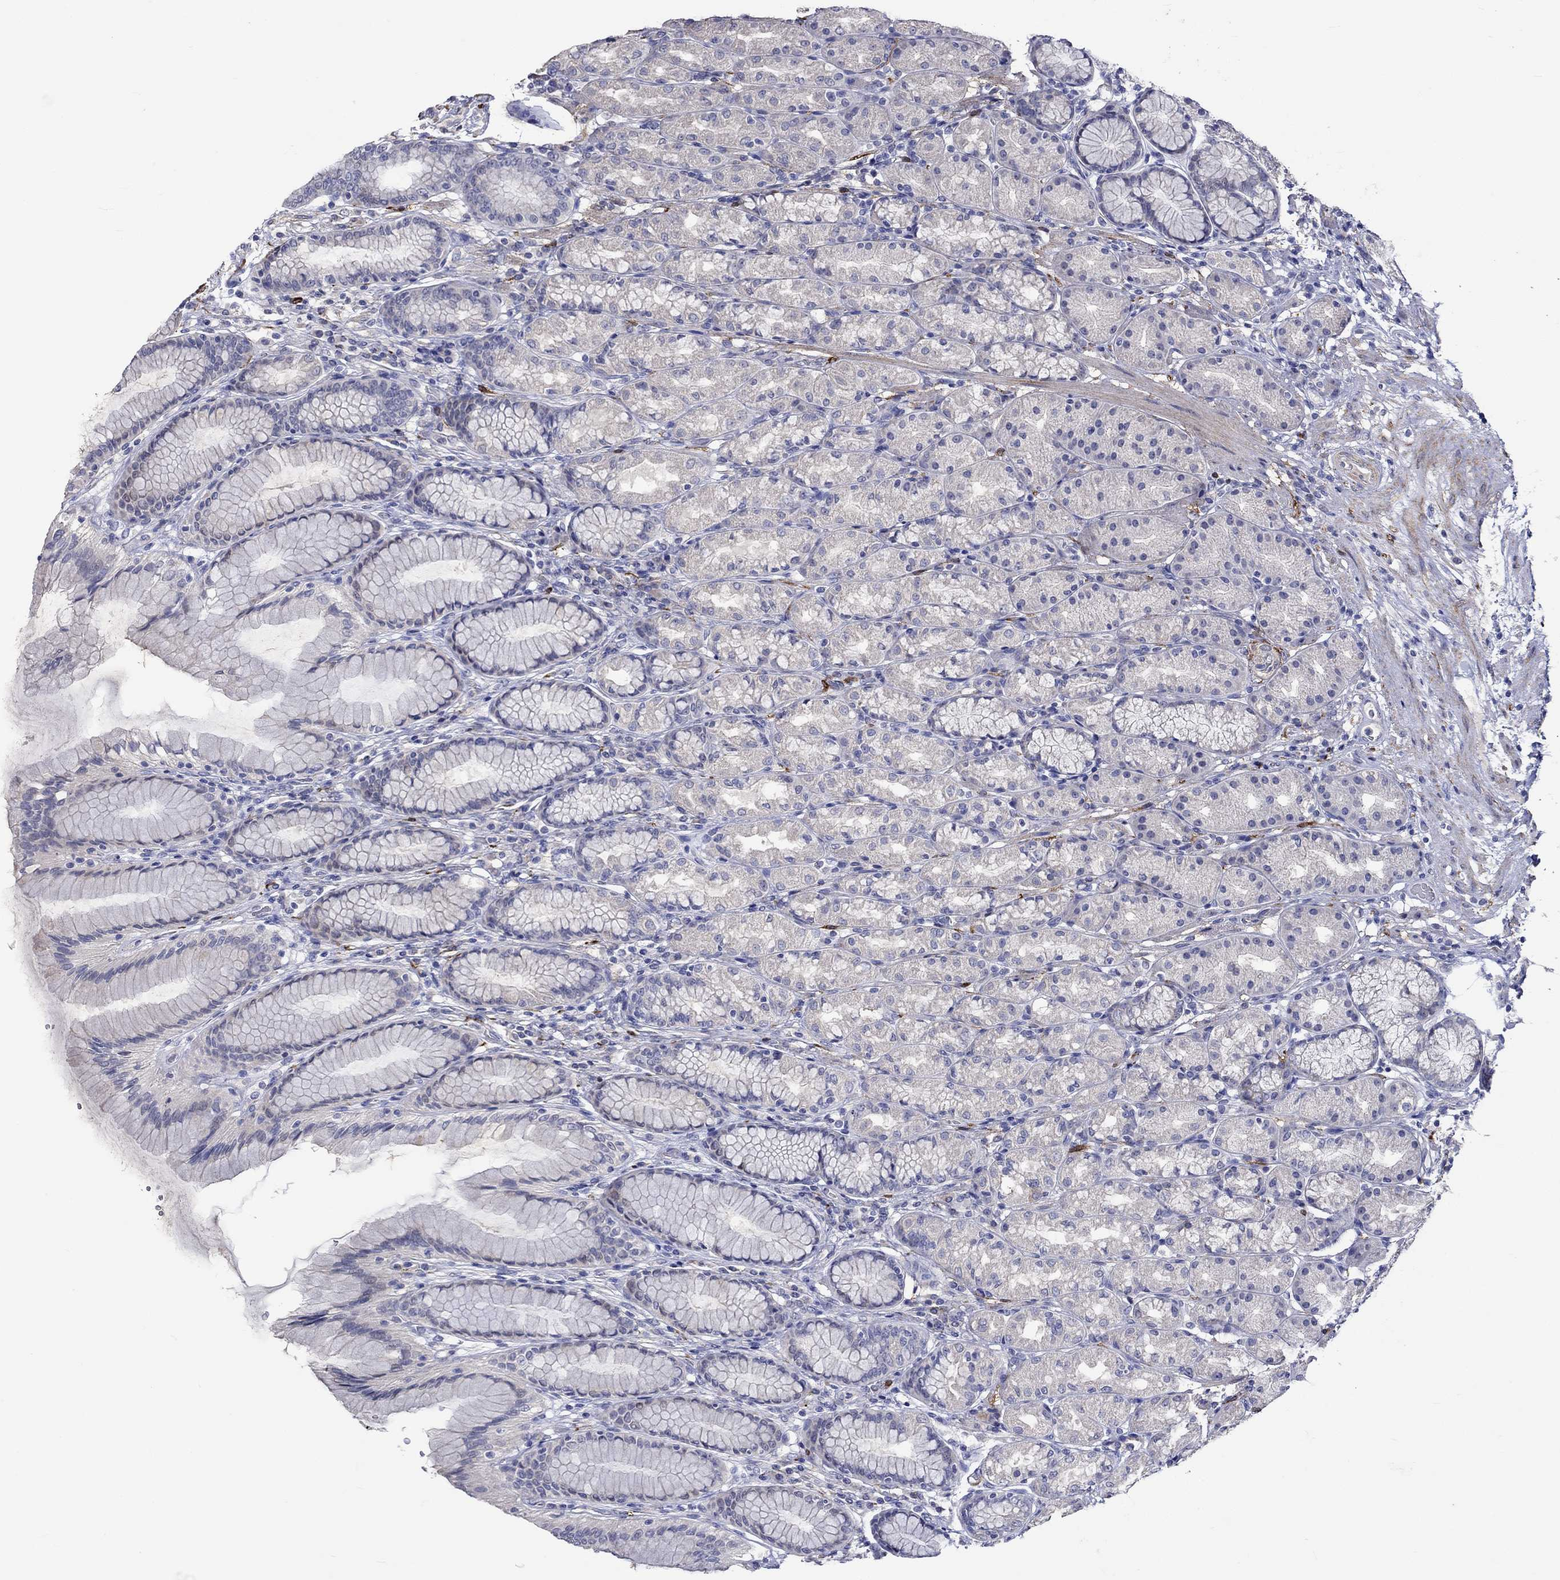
{"staining": {"intensity": "moderate", "quantity": "<25%", "location": "cytoplasmic/membranous"}, "tissue": "stomach", "cell_type": "Glandular cells", "image_type": "normal", "snomed": [{"axis": "morphology", "description": "Normal tissue, NOS"}, {"axis": "morphology", "description": "Adenocarcinoma, NOS"}, {"axis": "topography", "description": "Stomach"}], "caption": "This image exhibits immunohistochemistry (IHC) staining of normal stomach, with low moderate cytoplasmic/membranous expression in approximately <25% of glandular cells.", "gene": "CRYAB", "patient": {"sex": "female", "age": 79}}